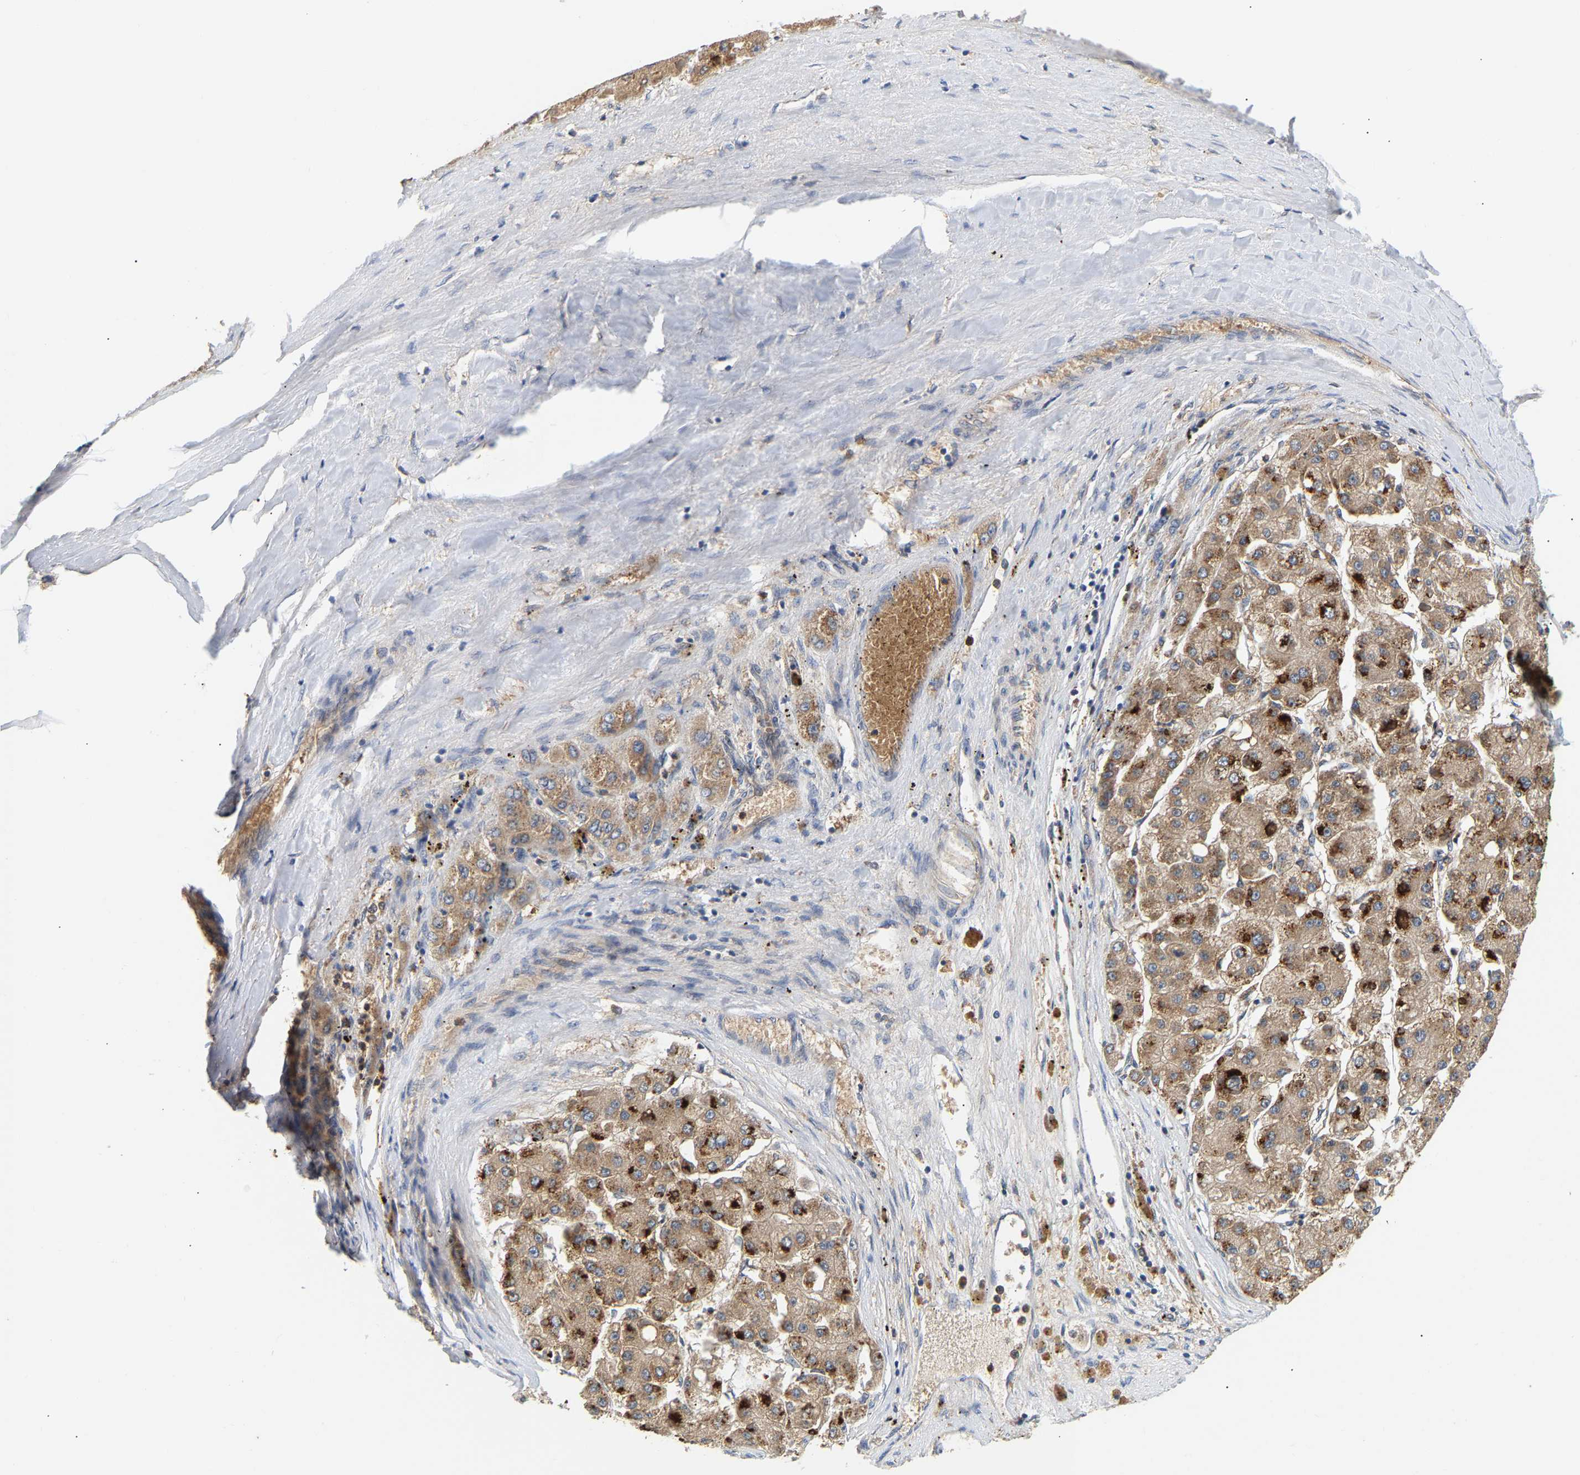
{"staining": {"intensity": "strong", "quantity": ">75%", "location": "cytoplasmic/membranous"}, "tissue": "liver cancer", "cell_type": "Tumor cells", "image_type": "cancer", "snomed": [{"axis": "morphology", "description": "Carcinoma, Hepatocellular, NOS"}, {"axis": "topography", "description": "Liver"}], "caption": "Liver hepatocellular carcinoma stained with a brown dye reveals strong cytoplasmic/membranous positive expression in about >75% of tumor cells.", "gene": "PPID", "patient": {"sex": "female", "age": 73}}